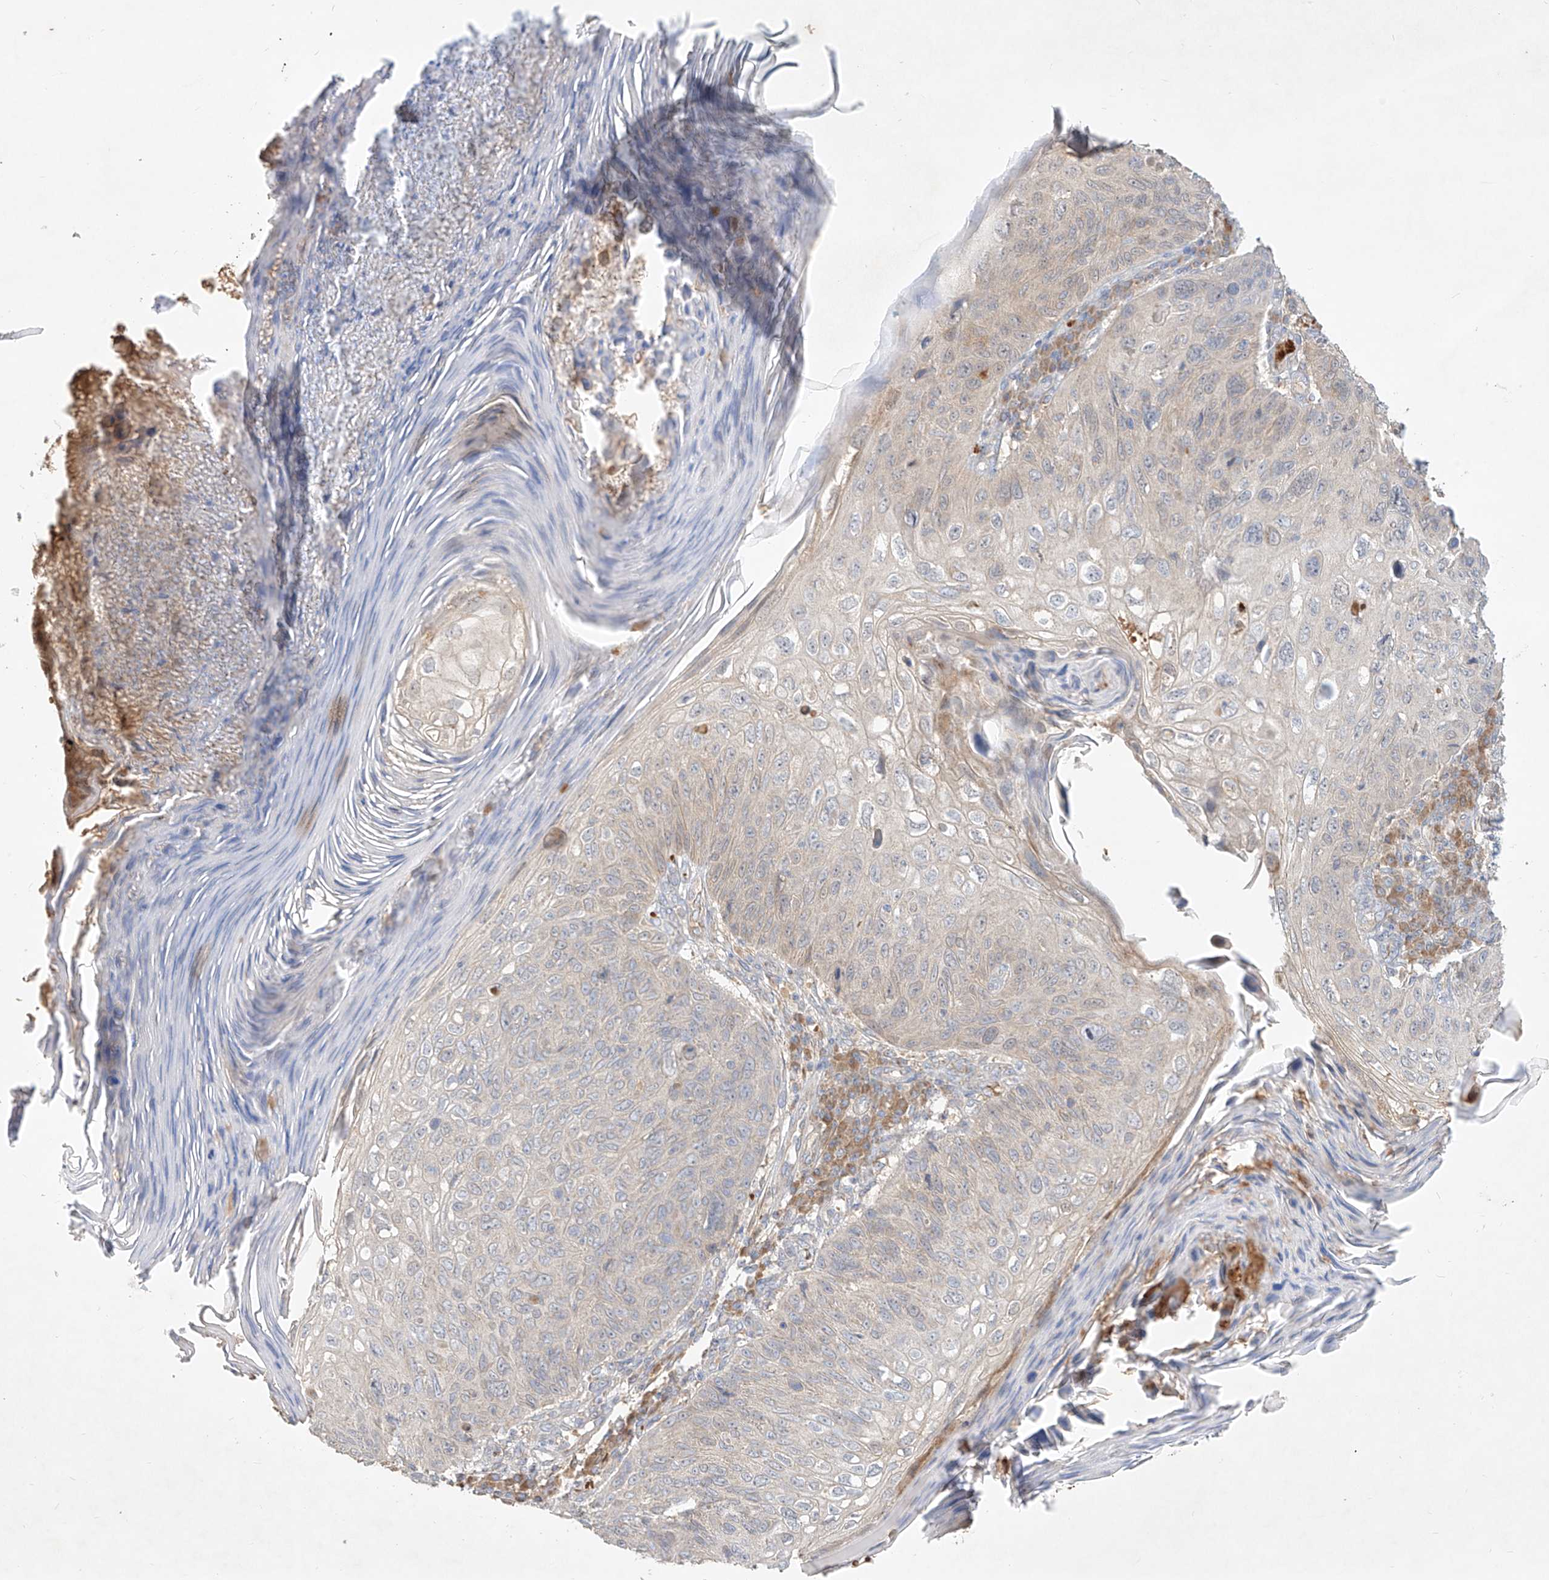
{"staining": {"intensity": "negative", "quantity": "none", "location": "none"}, "tissue": "skin cancer", "cell_type": "Tumor cells", "image_type": "cancer", "snomed": [{"axis": "morphology", "description": "Squamous cell carcinoma, NOS"}, {"axis": "topography", "description": "Skin"}], "caption": "Protein analysis of skin cancer (squamous cell carcinoma) demonstrates no significant expression in tumor cells. (Stains: DAB (3,3'-diaminobenzidine) immunohistochemistry with hematoxylin counter stain, Microscopy: brightfield microscopy at high magnification).", "gene": "KPNA7", "patient": {"sex": "female", "age": 90}}